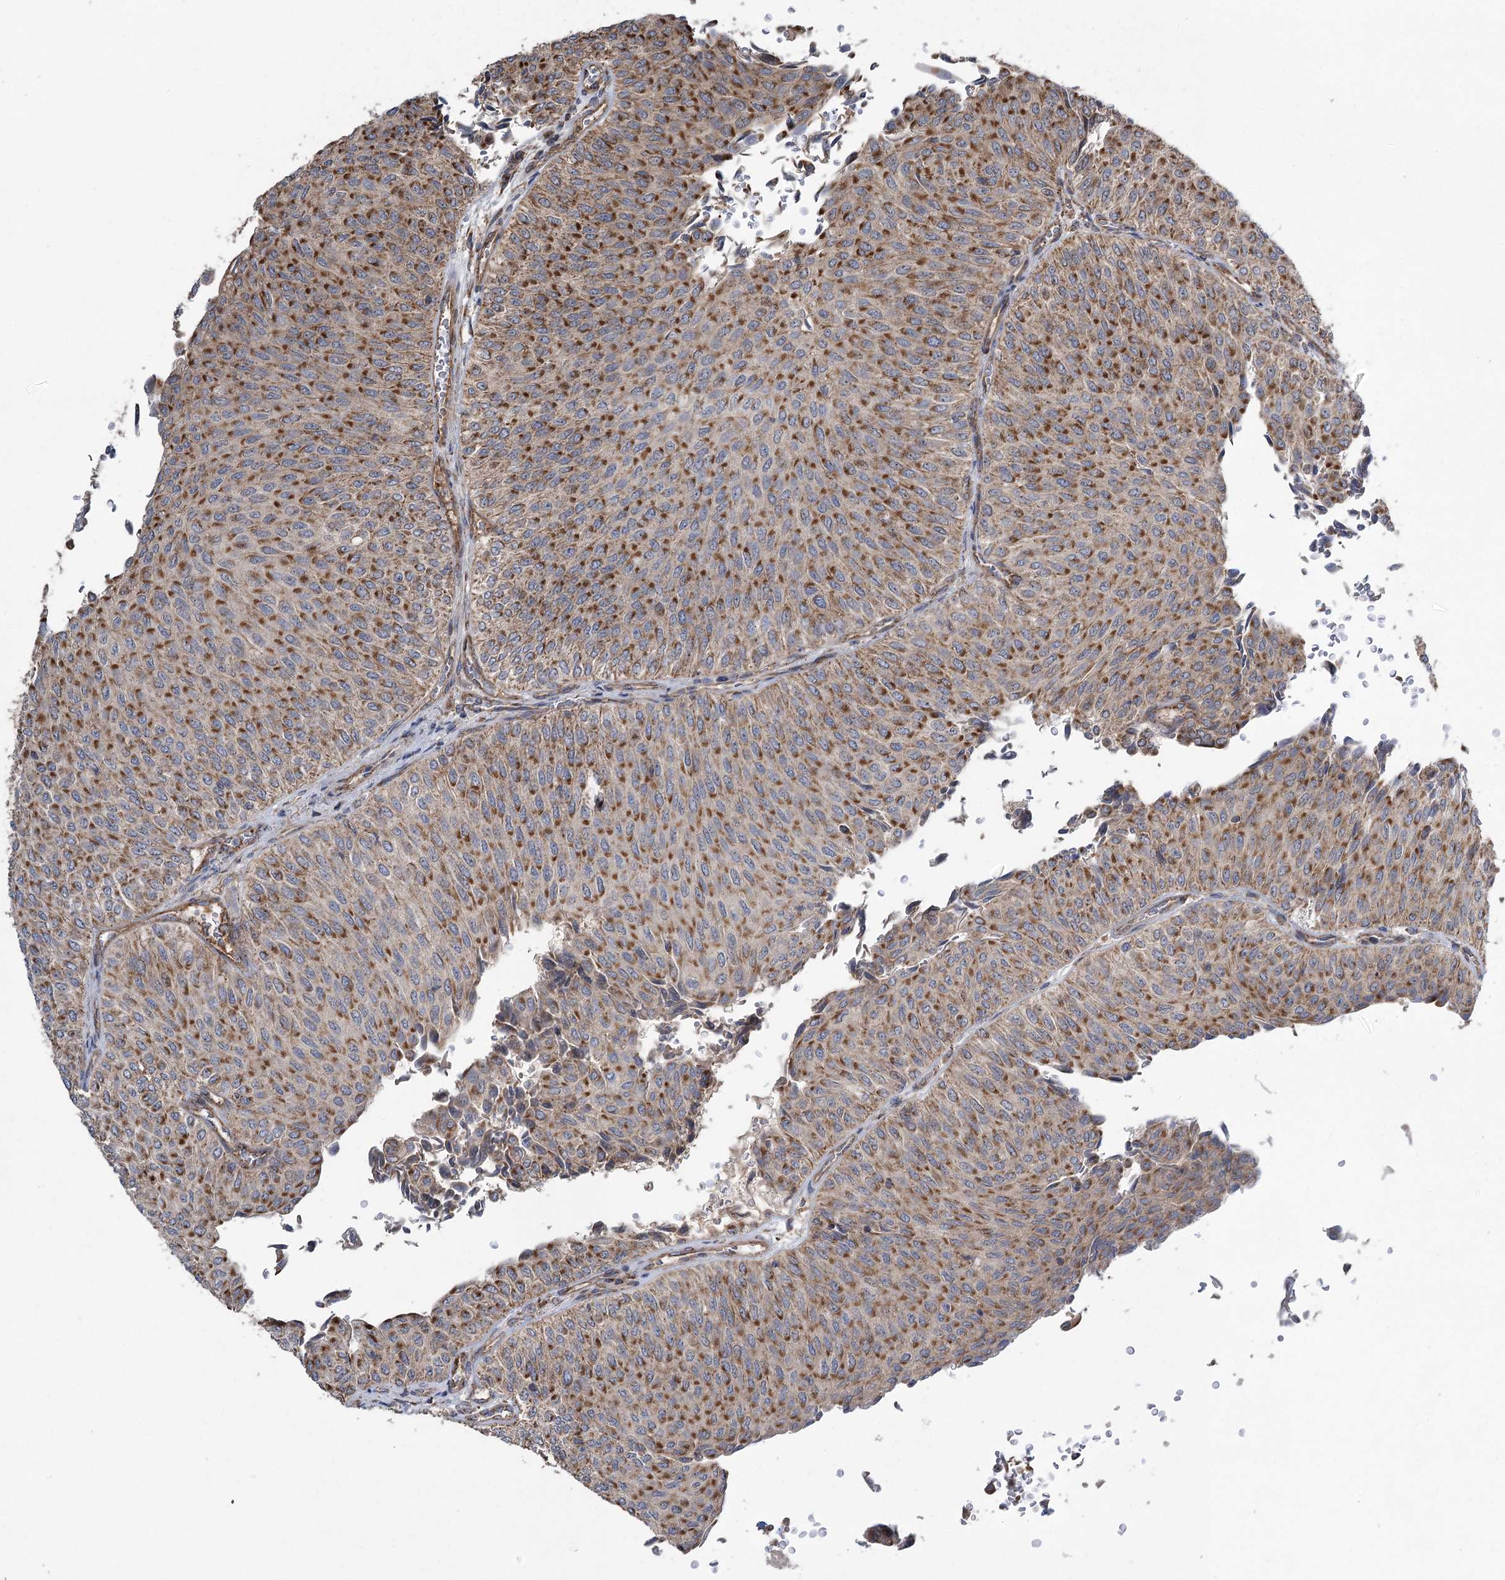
{"staining": {"intensity": "strong", "quantity": ">75%", "location": "cytoplasmic/membranous"}, "tissue": "urothelial cancer", "cell_type": "Tumor cells", "image_type": "cancer", "snomed": [{"axis": "morphology", "description": "Urothelial carcinoma, Low grade"}, {"axis": "topography", "description": "Urinary bladder"}], "caption": "This histopathology image shows immunohistochemistry staining of human urothelial carcinoma (low-grade), with high strong cytoplasmic/membranous positivity in about >75% of tumor cells.", "gene": "RWDD4", "patient": {"sex": "male", "age": 78}}